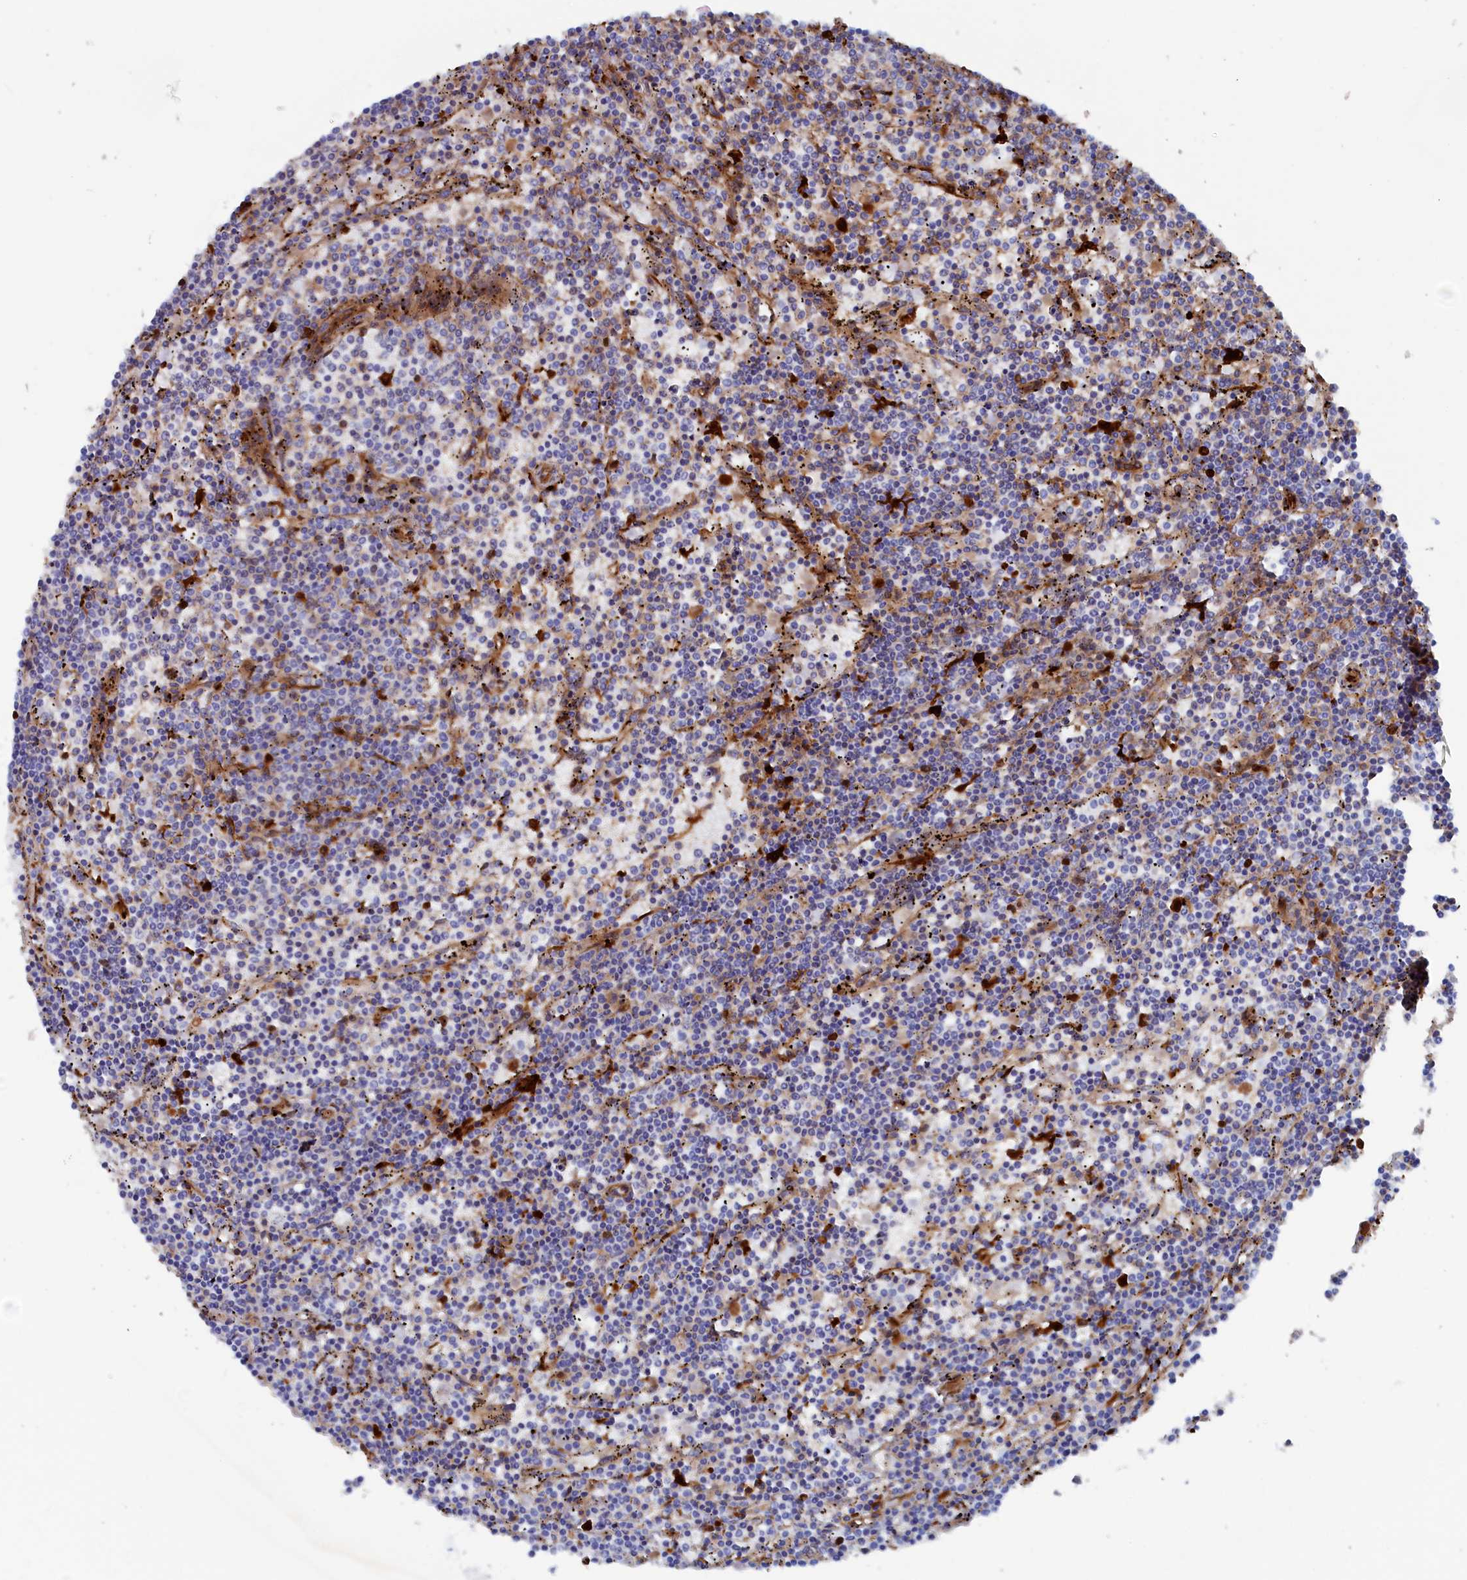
{"staining": {"intensity": "negative", "quantity": "none", "location": "none"}, "tissue": "lymphoma", "cell_type": "Tumor cells", "image_type": "cancer", "snomed": [{"axis": "morphology", "description": "Malignant lymphoma, non-Hodgkin's type, Low grade"}, {"axis": "topography", "description": "Spleen"}], "caption": "The immunohistochemistry (IHC) histopathology image has no significant expression in tumor cells of malignant lymphoma, non-Hodgkin's type (low-grade) tissue.", "gene": "COG7", "patient": {"sex": "female", "age": 50}}